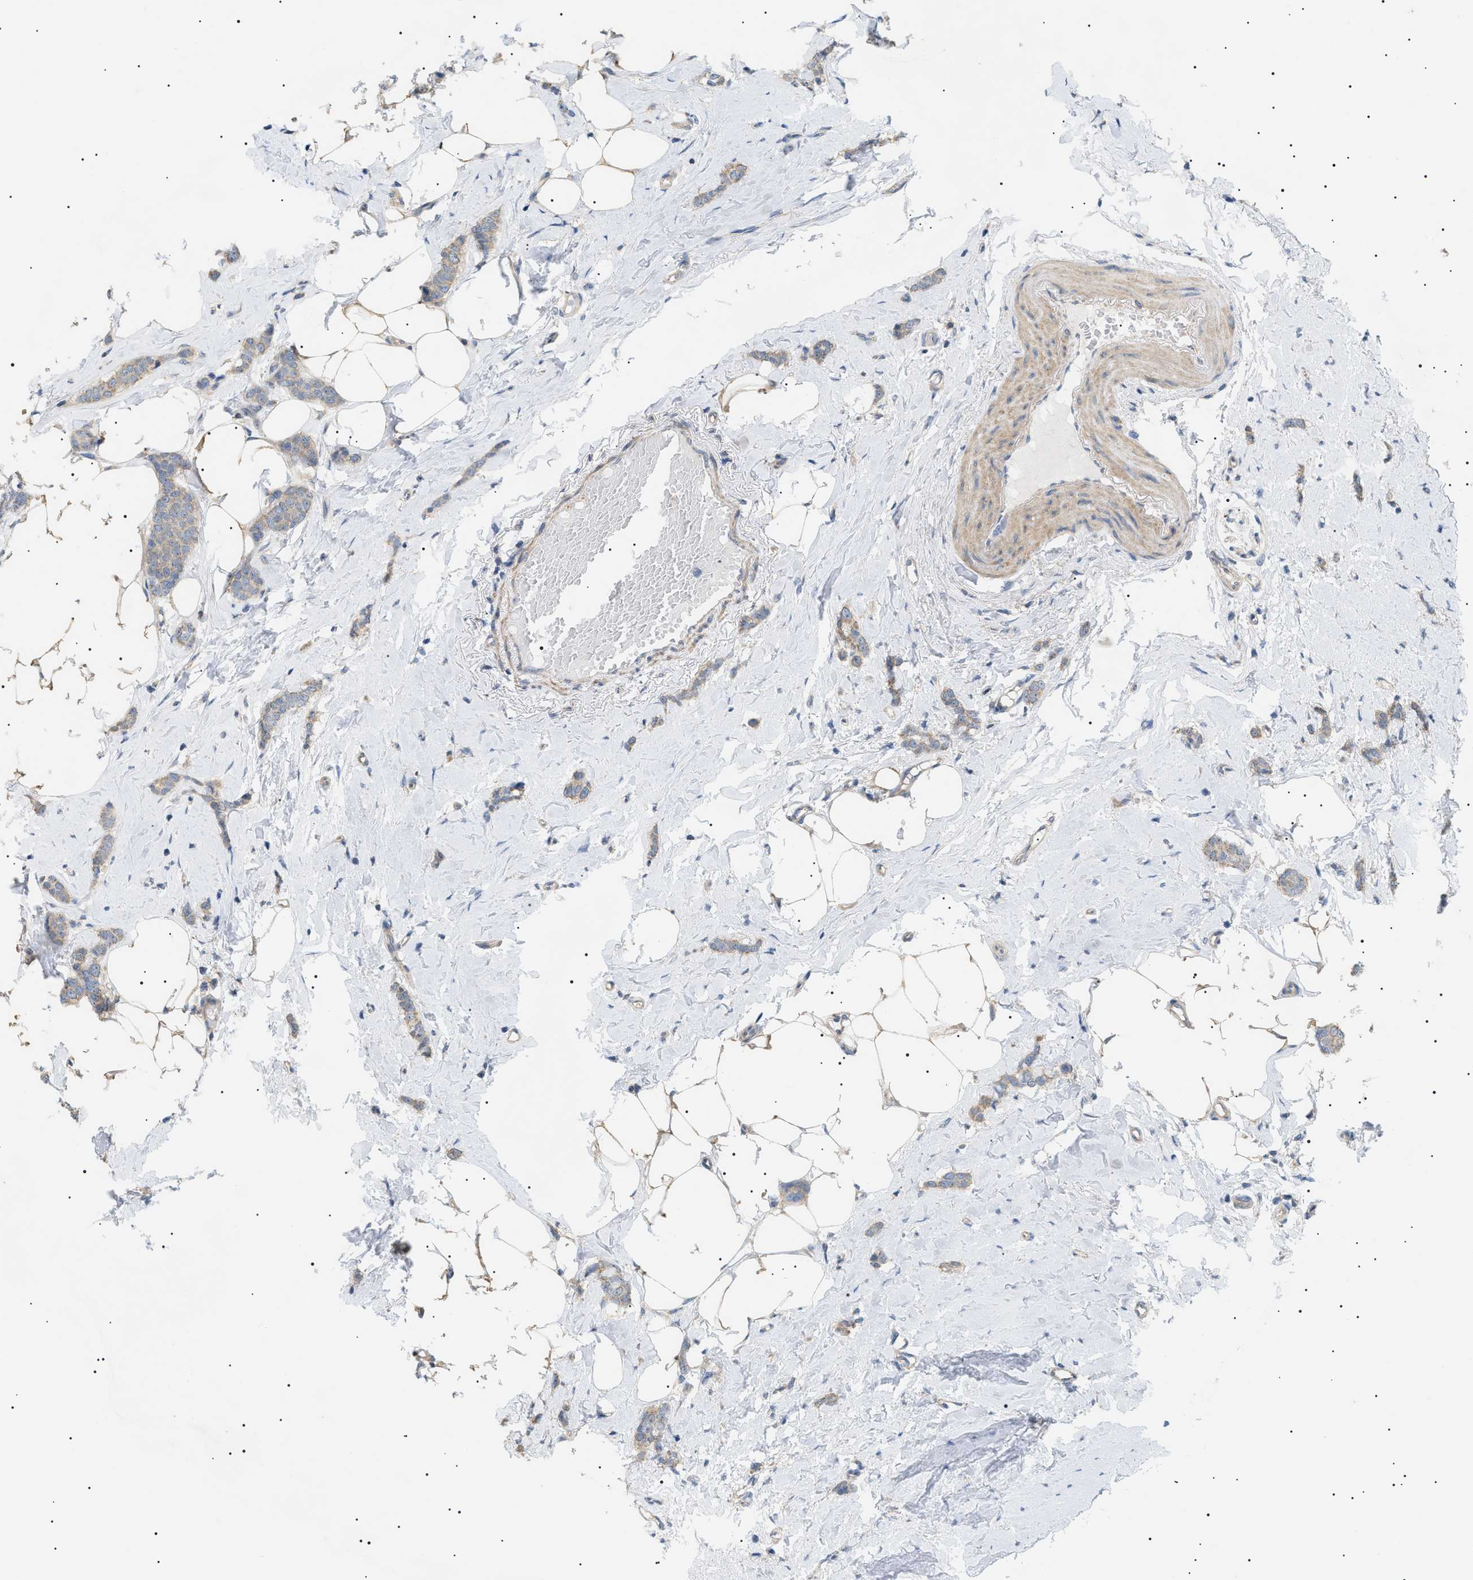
{"staining": {"intensity": "weak", "quantity": ">75%", "location": "cytoplasmic/membranous"}, "tissue": "breast cancer", "cell_type": "Tumor cells", "image_type": "cancer", "snomed": [{"axis": "morphology", "description": "Lobular carcinoma"}, {"axis": "topography", "description": "Skin"}, {"axis": "topography", "description": "Breast"}], "caption": "IHC of human breast cancer demonstrates low levels of weak cytoplasmic/membranous expression in approximately >75% of tumor cells.", "gene": "IRS2", "patient": {"sex": "female", "age": 46}}